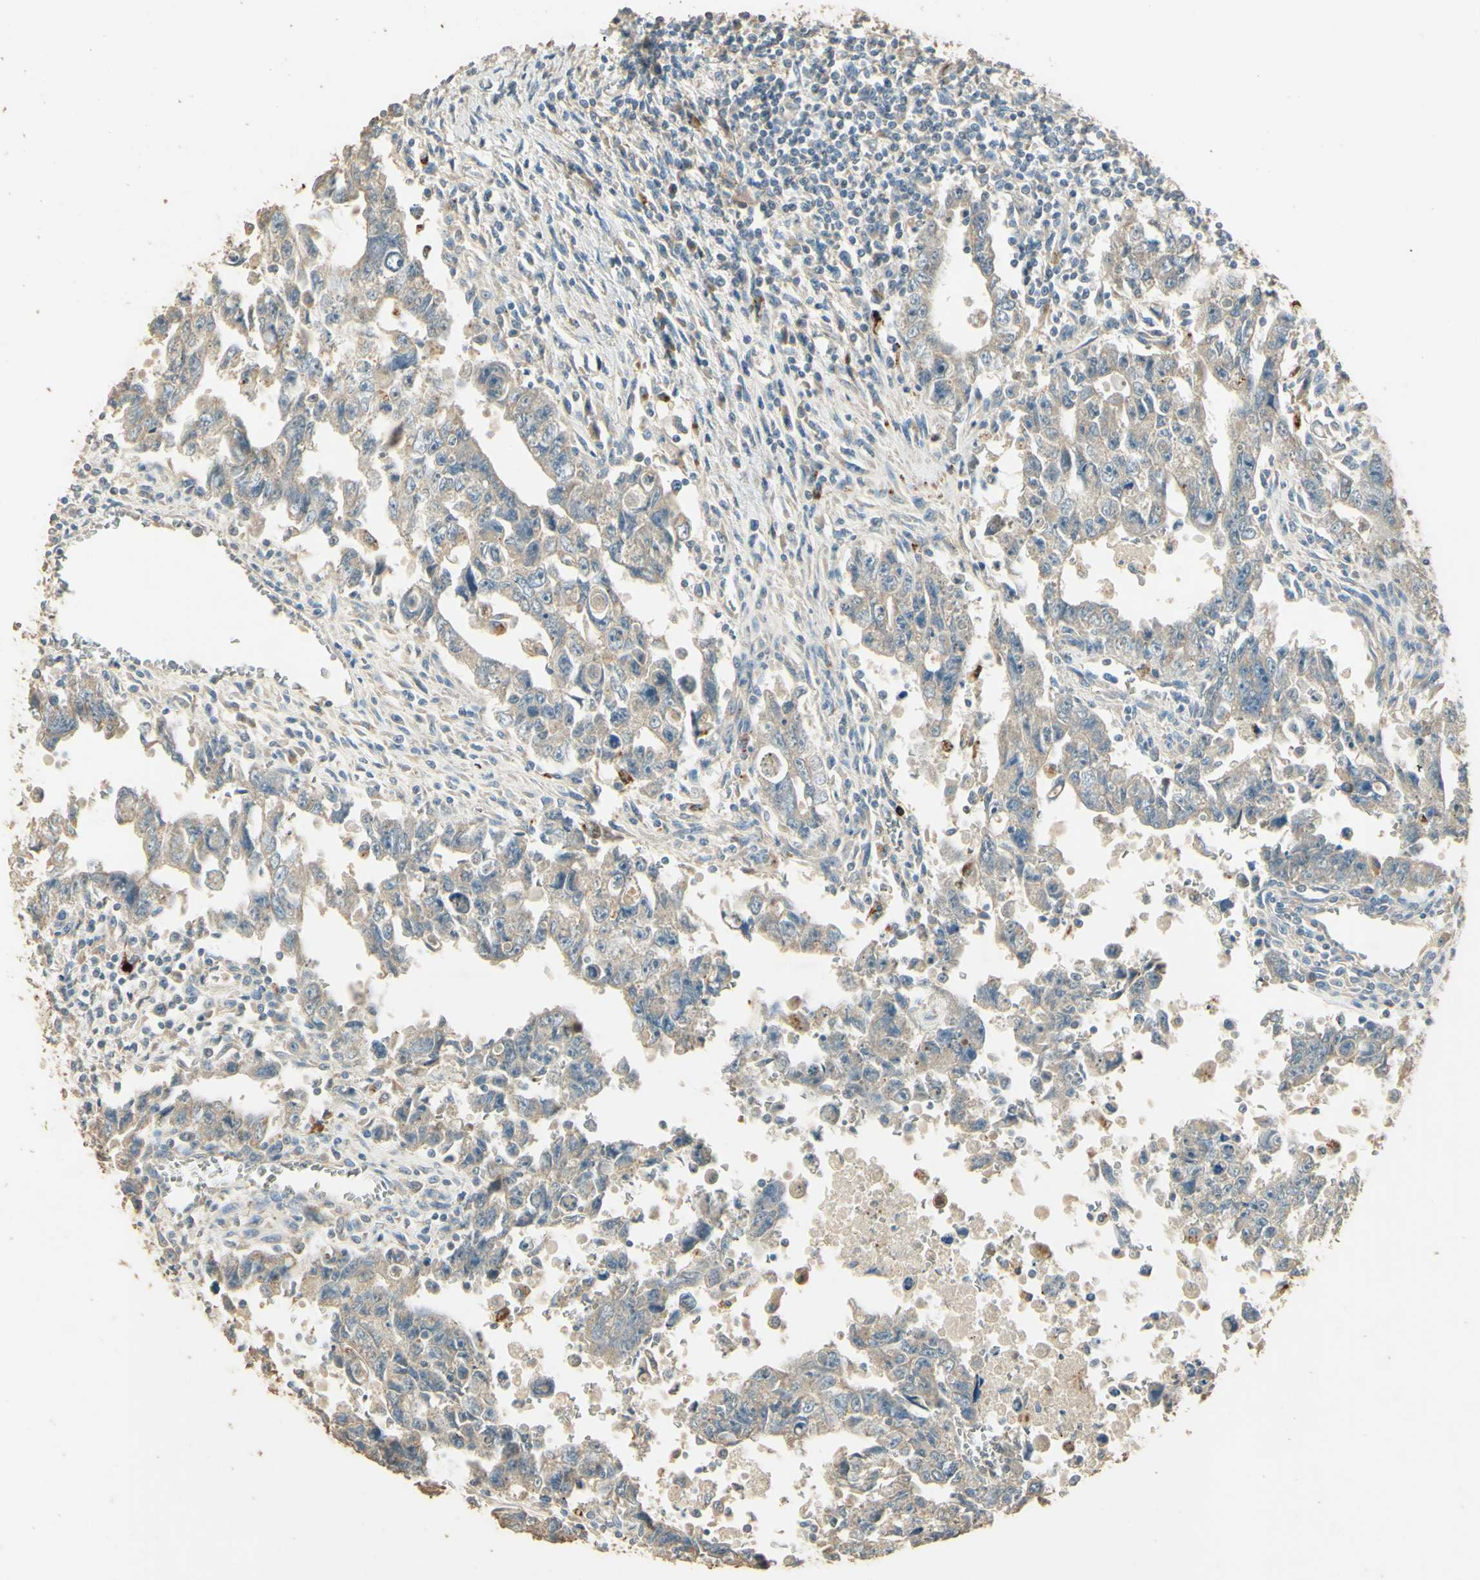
{"staining": {"intensity": "negative", "quantity": "none", "location": "none"}, "tissue": "testis cancer", "cell_type": "Tumor cells", "image_type": "cancer", "snomed": [{"axis": "morphology", "description": "Carcinoma, Embryonal, NOS"}, {"axis": "topography", "description": "Testis"}], "caption": "DAB (3,3'-diaminobenzidine) immunohistochemical staining of testis cancer reveals no significant positivity in tumor cells.", "gene": "ARHGEF17", "patient": {"sex": "male", "age": 28}}